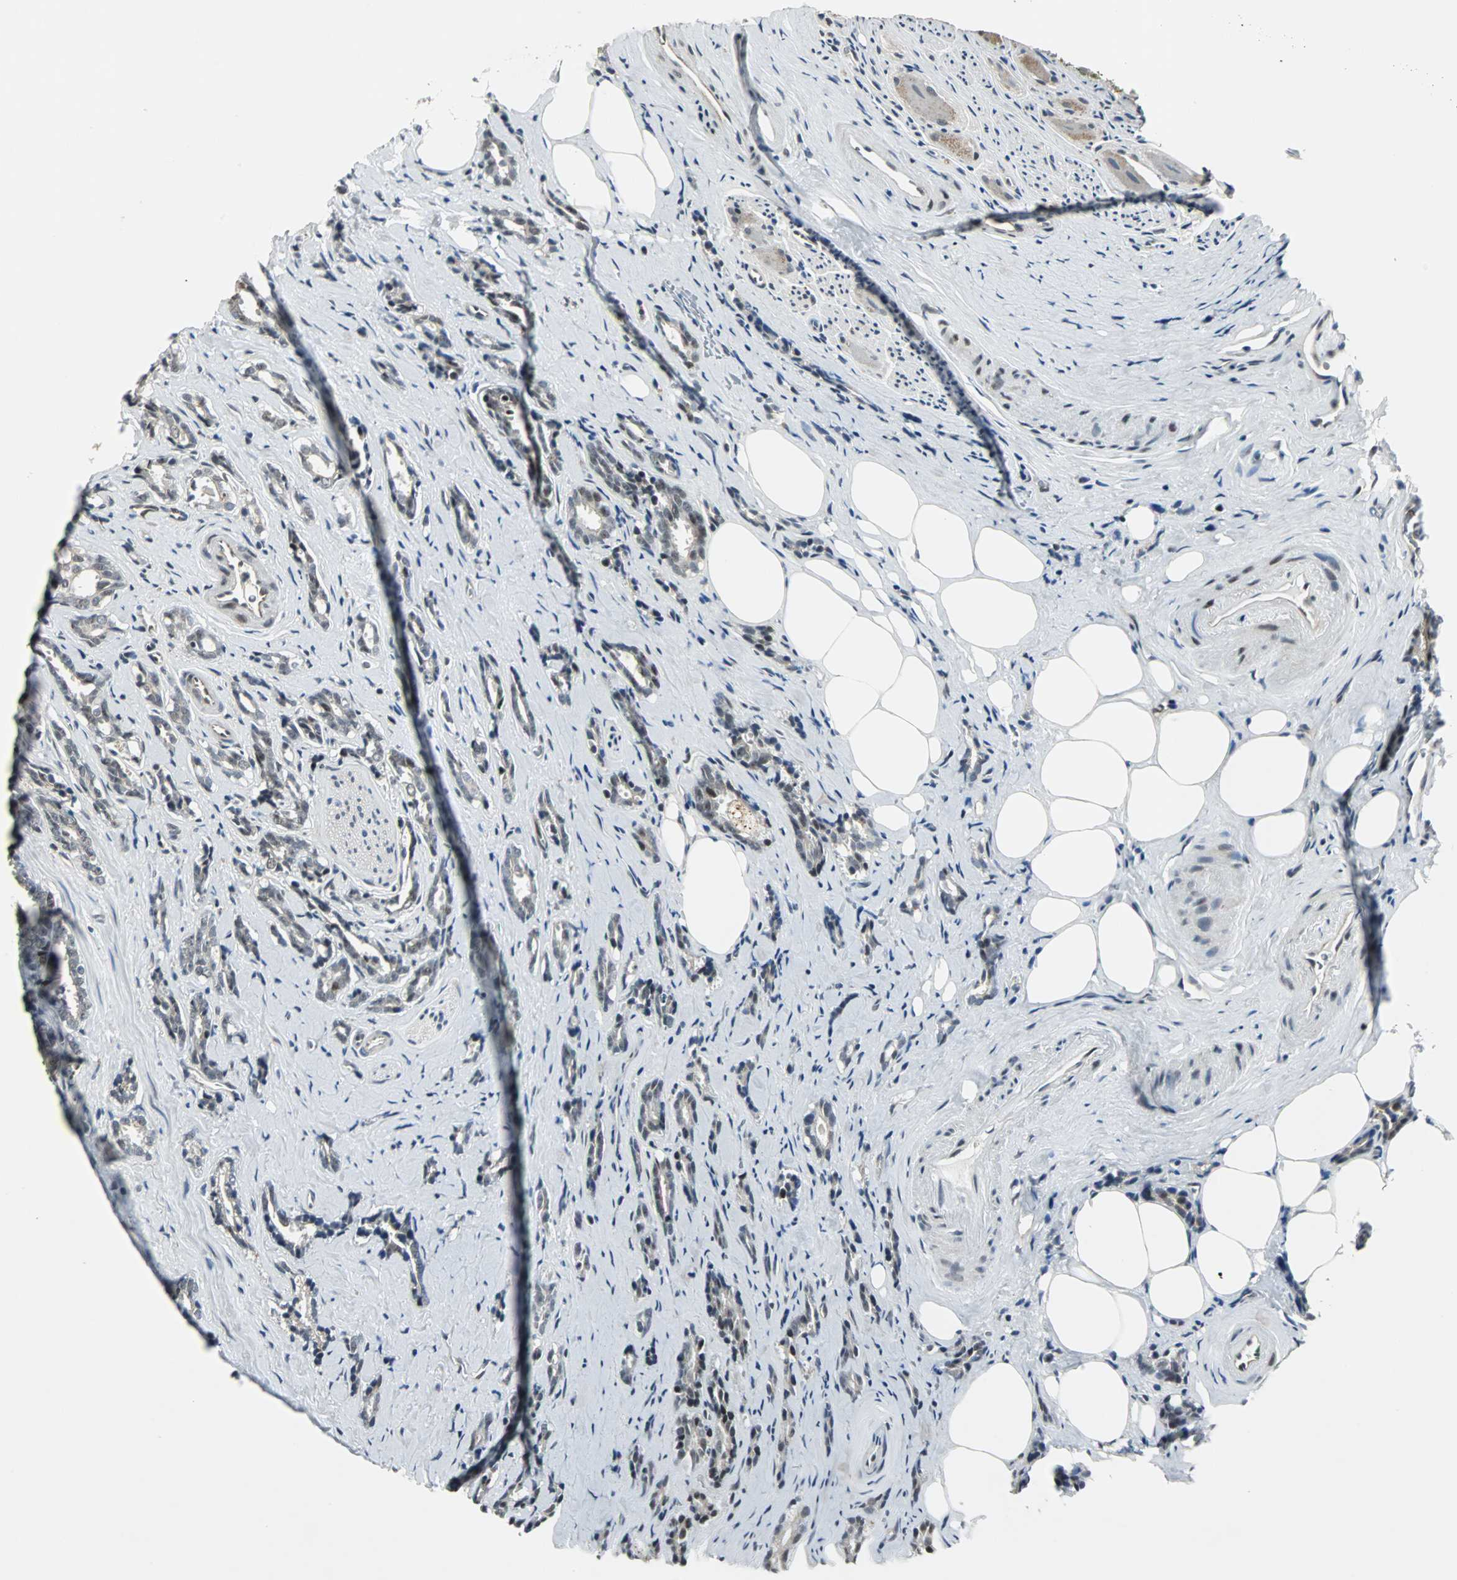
{"staining": {"intensity": "negative", "quantity": "none", "location": "none"}, "tissue": "prostate cancer", "cell_type": "Tumor cells", "image_type": "cancer", "snomed": [{"axis": "morphology", "description": "Adenocarcinoma, High grade"}, {"axis": "topography", "description": "Prostate"}], "caption": "This is an IHC image of adenocarcinoma (high-grade) (prostate). There is no expression in tumor cells.", "gene": "MED4", "patient": {"sex": "male", "age": 67}}